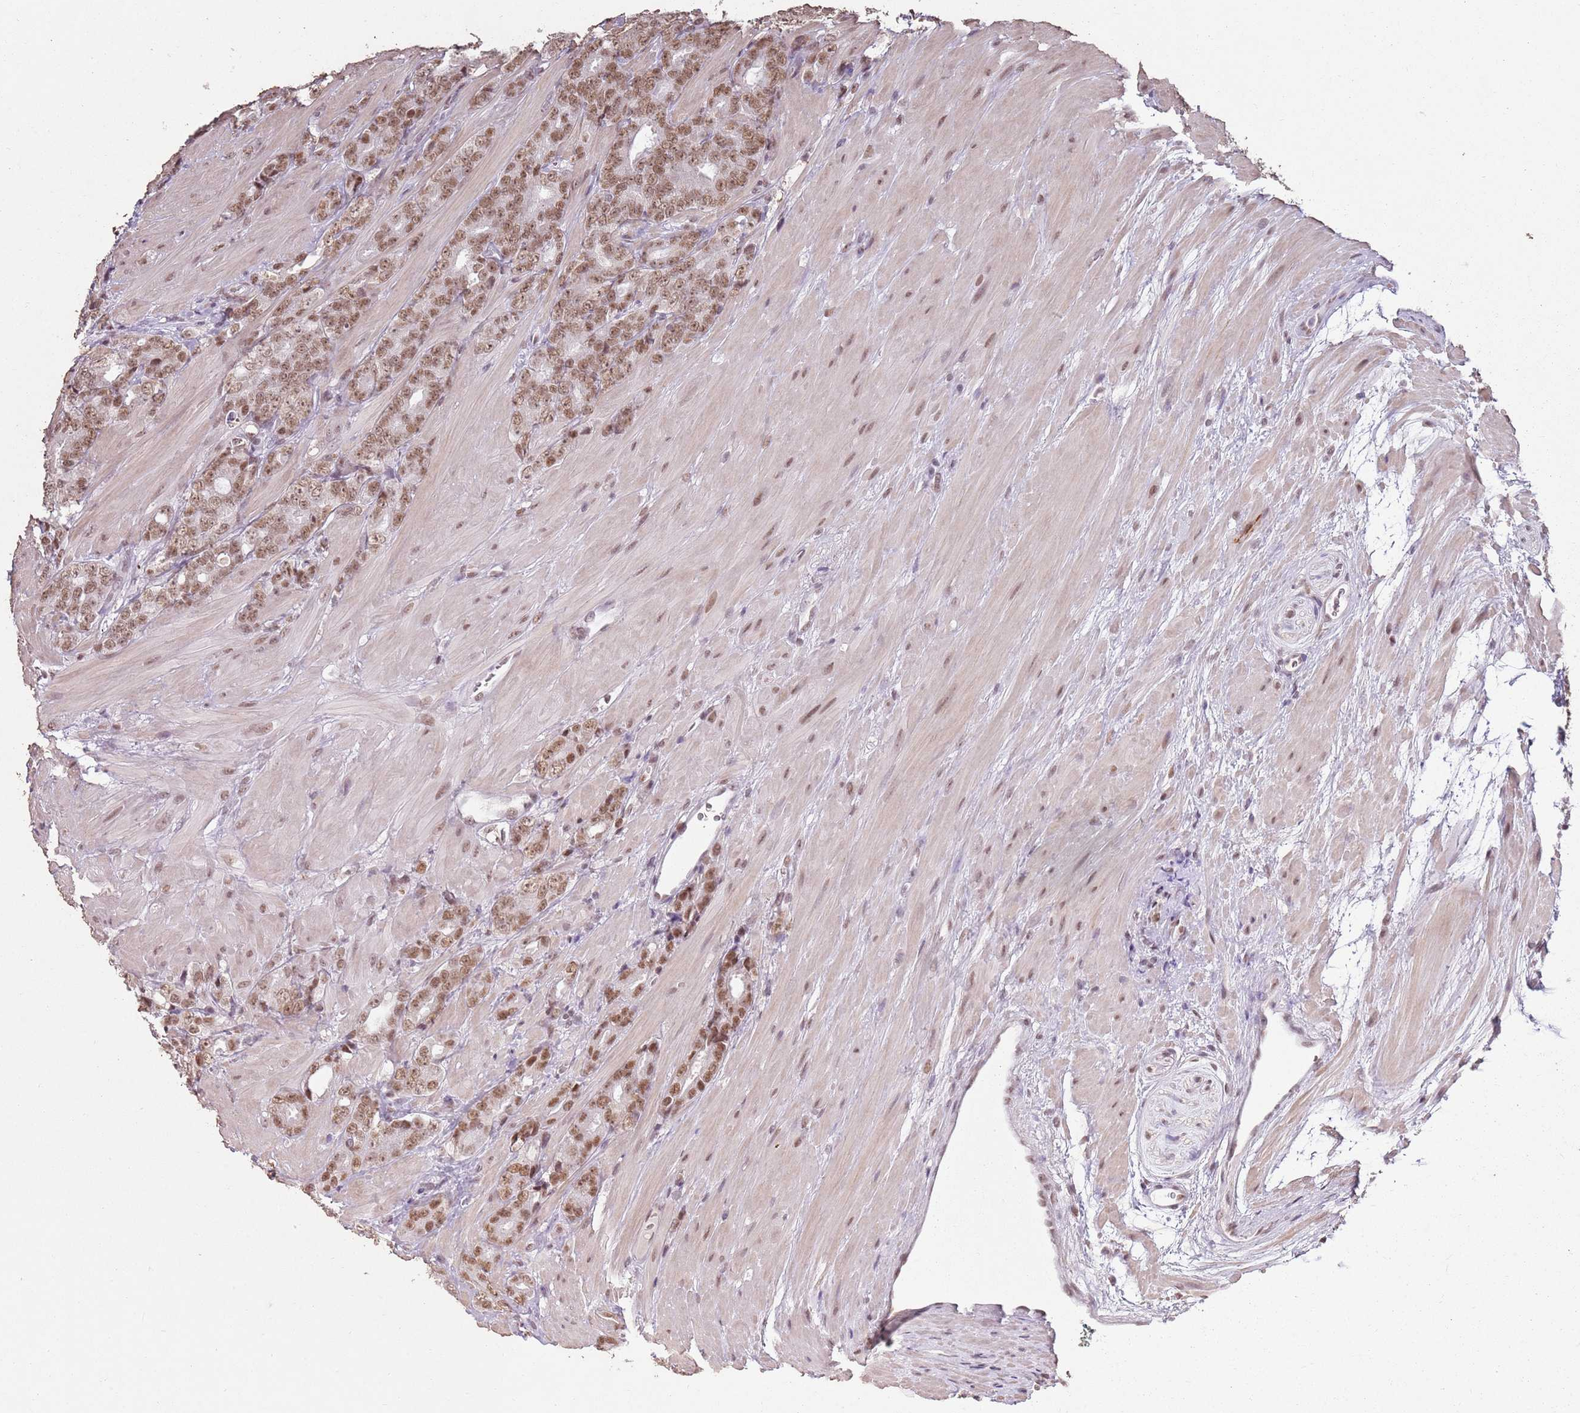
{"staining": {"intensity": "moderate", "quantity": ">75%", "location": "nuclear"}, "tissue": "prostate cancer", "cell_type": "Tumor cells", "image_type": "cancer", "snomed": [{"axis": "morphology", "description": "Adenocarcinoma, High grade"}, {"axis": "topography", "description": "Prostate"}], "caption": "Brown immunohistochemical staining in prostate cancer reveals moderate nuclear expression in about >75% of tumor cells.", "gene": "ARL14EP", "patient": {"sex": "male", "age": 62}}